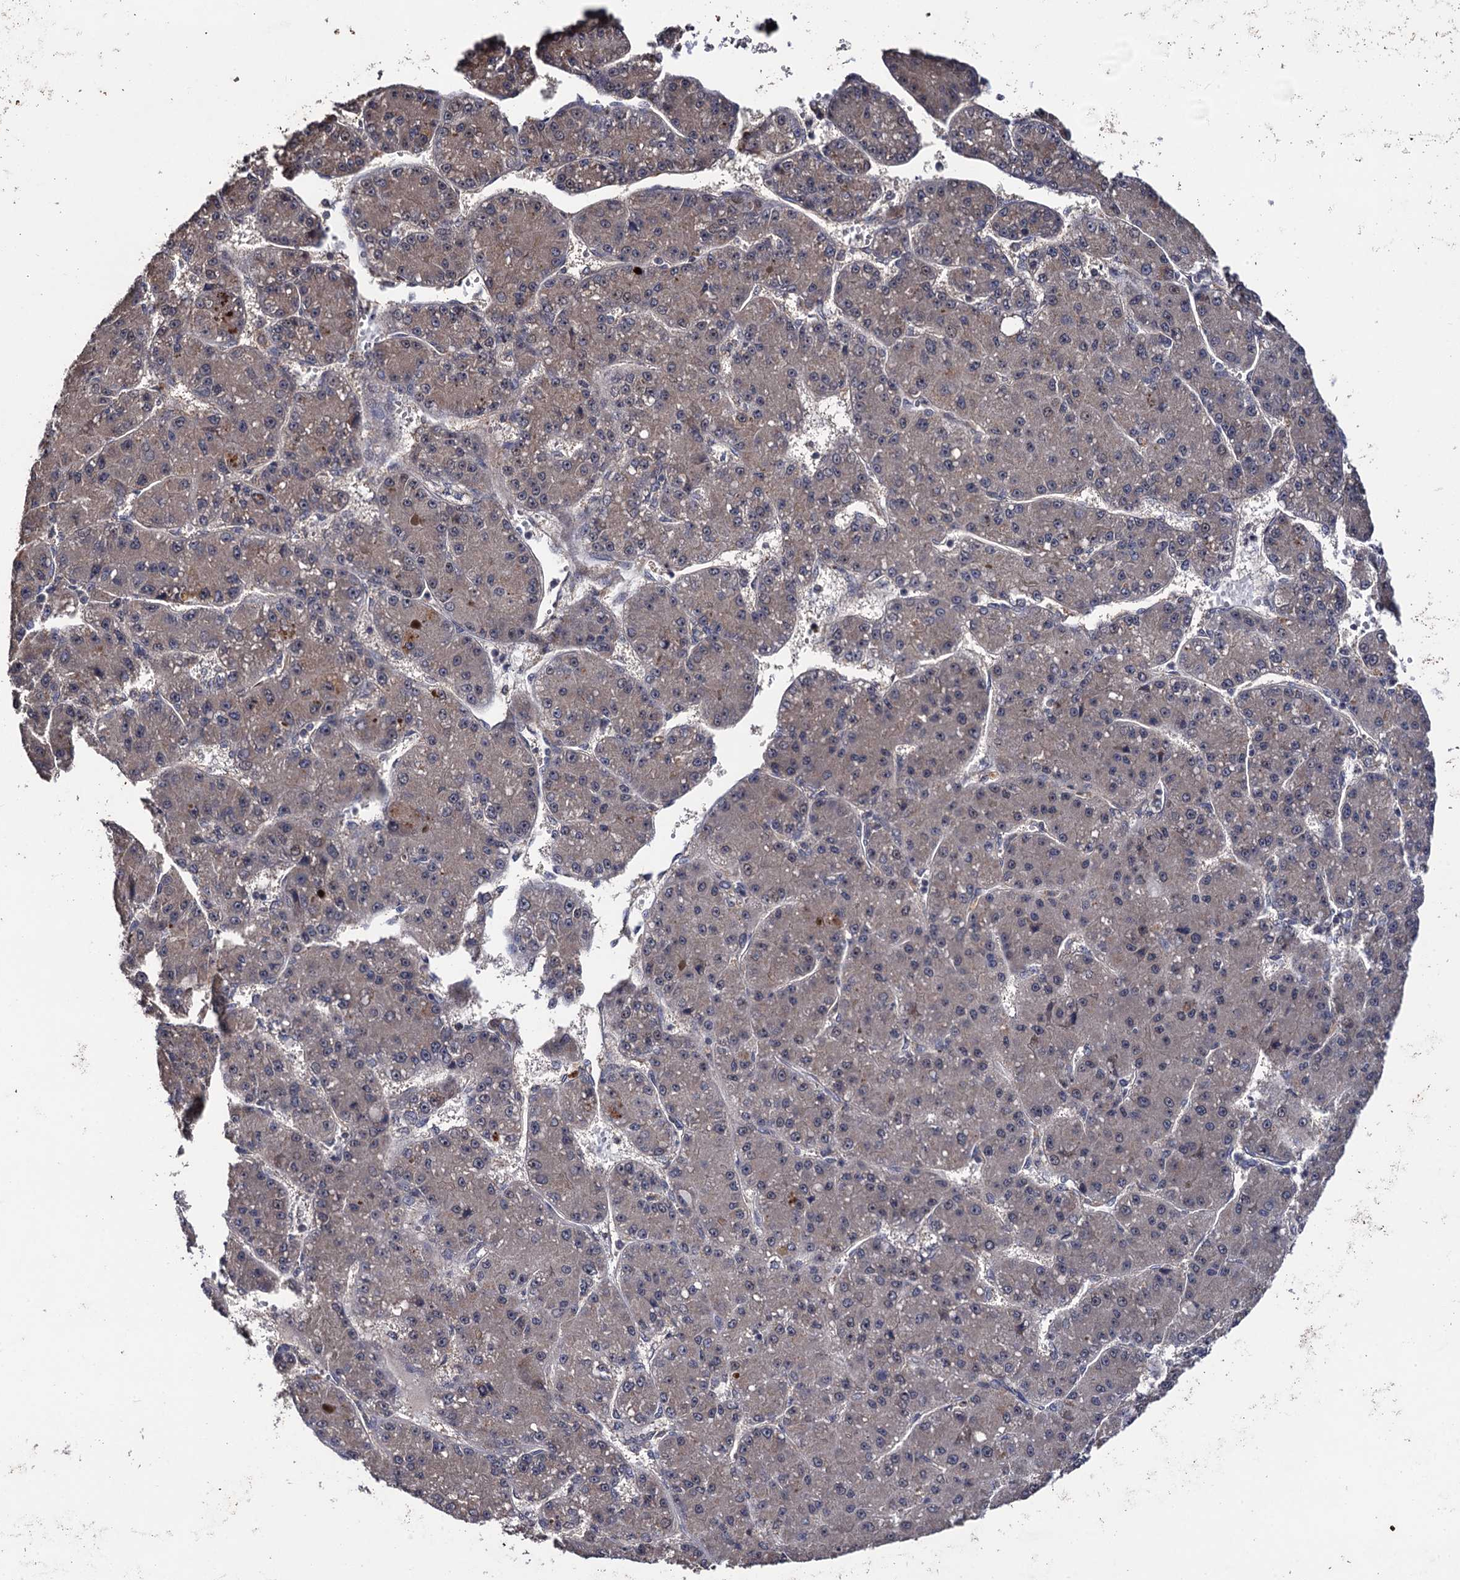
{"staining": {"intensity": "weak", "quantity": "25%-75%", "location": "cytoplasmic/membranous"}, "tissue": "liver cancer", "cell_type": "Tumor cells", "image_type": "cancer", "snomed": [{"axis": "morphology", "description": "Carcinoma, Hepatocellular, NOS"}, {"axis": "topography", "description": "Liver"}], "caption": "The photomicrograph shows staining of liver cancer (hepatocellular carcinoma), revealing weak cytoplasmic/membranous protein positivity (brown color) within tumor cells.", "gene": "LRRC63", "patient": {"sex": "male", "age": 67}}